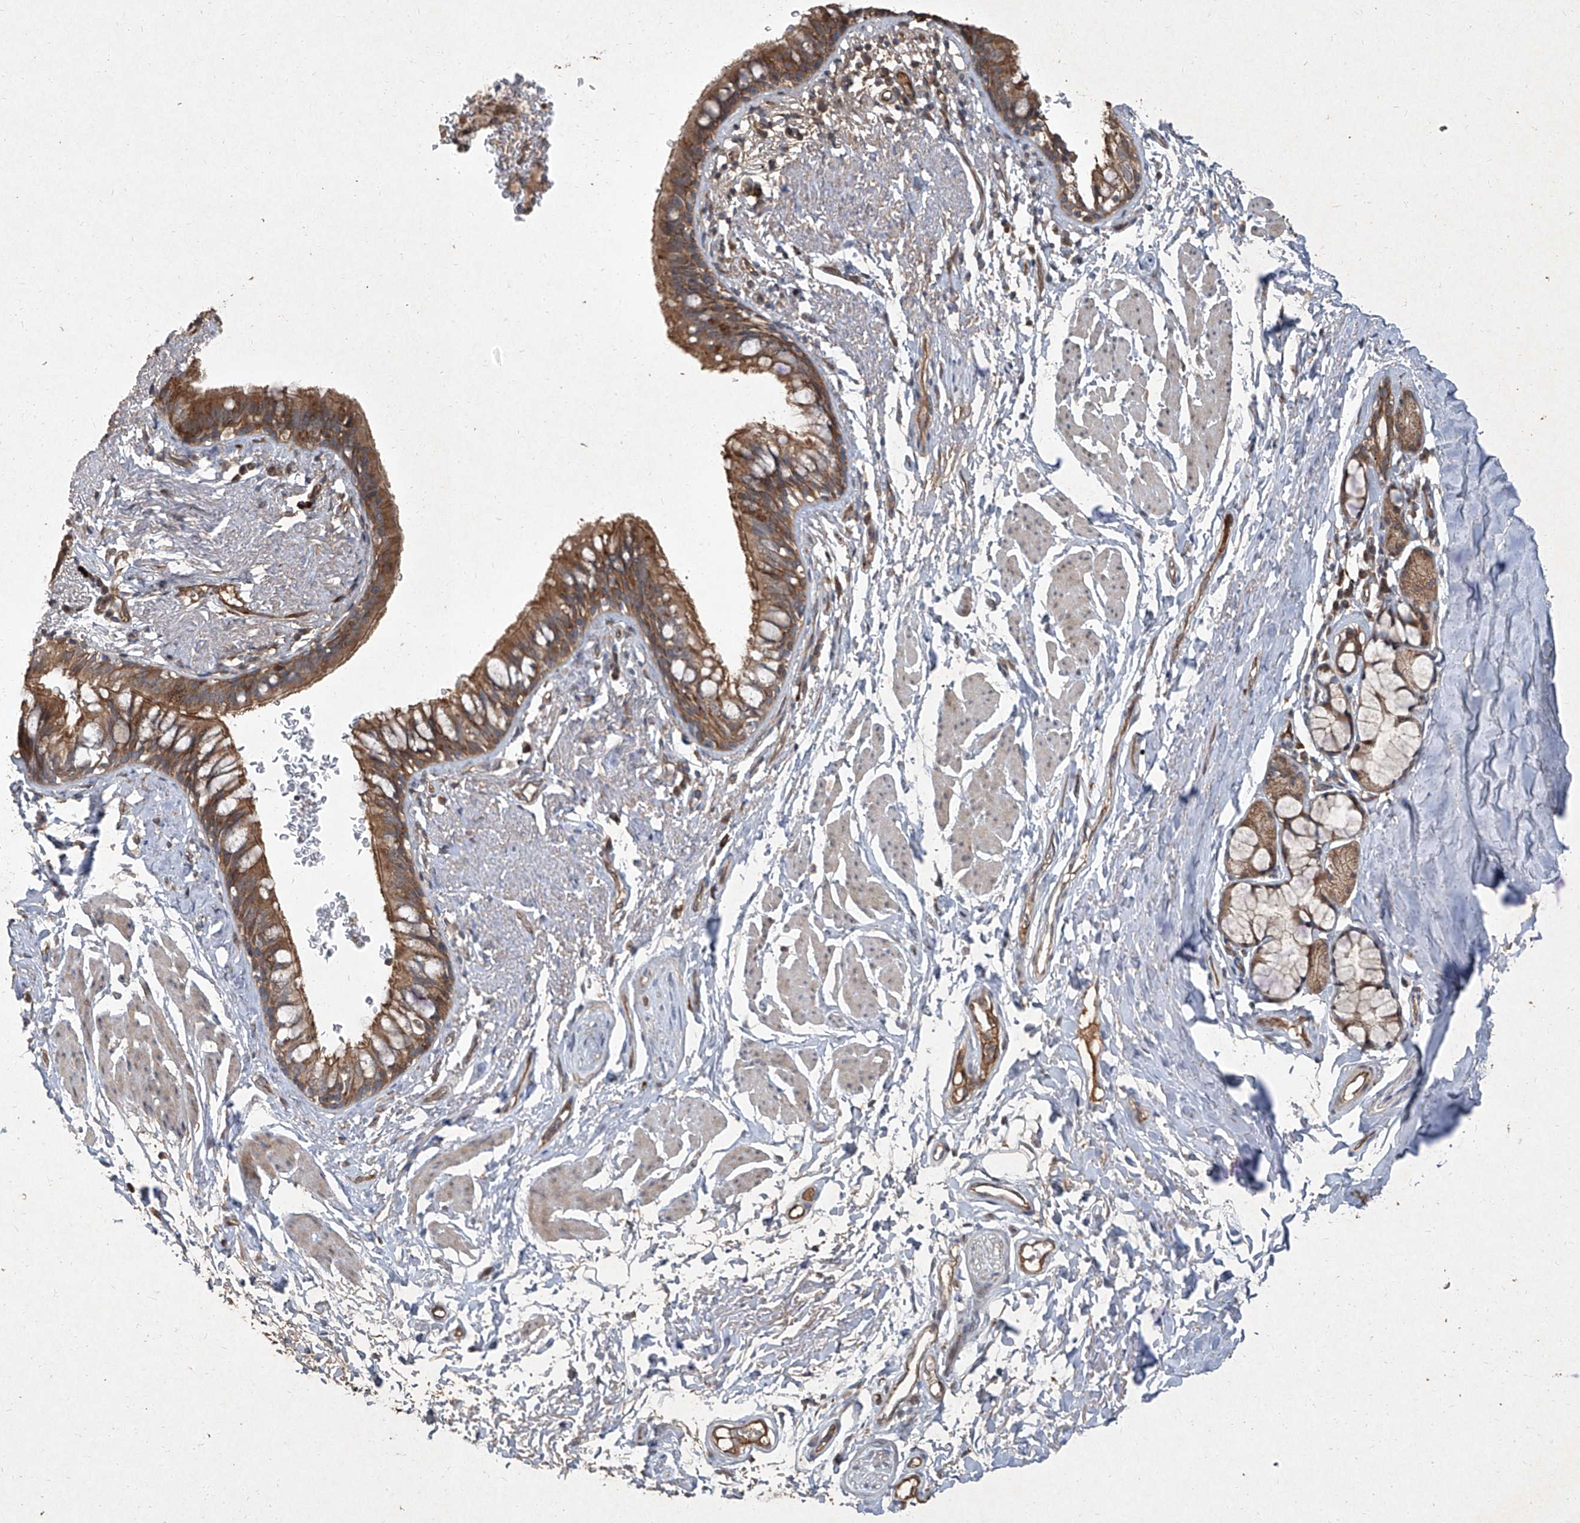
{"staining": {"intensity": "moderate", "quantity": ">75%", "location": "cytoplasmic/membranous"}, "tissue": "bronchus", "cell_type": "Respiratory epithelial cells", "image_type": "normal", "snomed": [{"axis": "morphology", "description": "Normal tissue, NOS"}, {"axis": "topography", "description": "Cartilage tissue"}, {"axis": "topography", "description": "Bronchus"}], "caption": "Moderate cytoplasmic/membranous protein expression is present in approximately >75% of respiratory epithelial cells in bronchus.", "gene": "CCN1", "patient": {"sex": "female", "age": 36}}